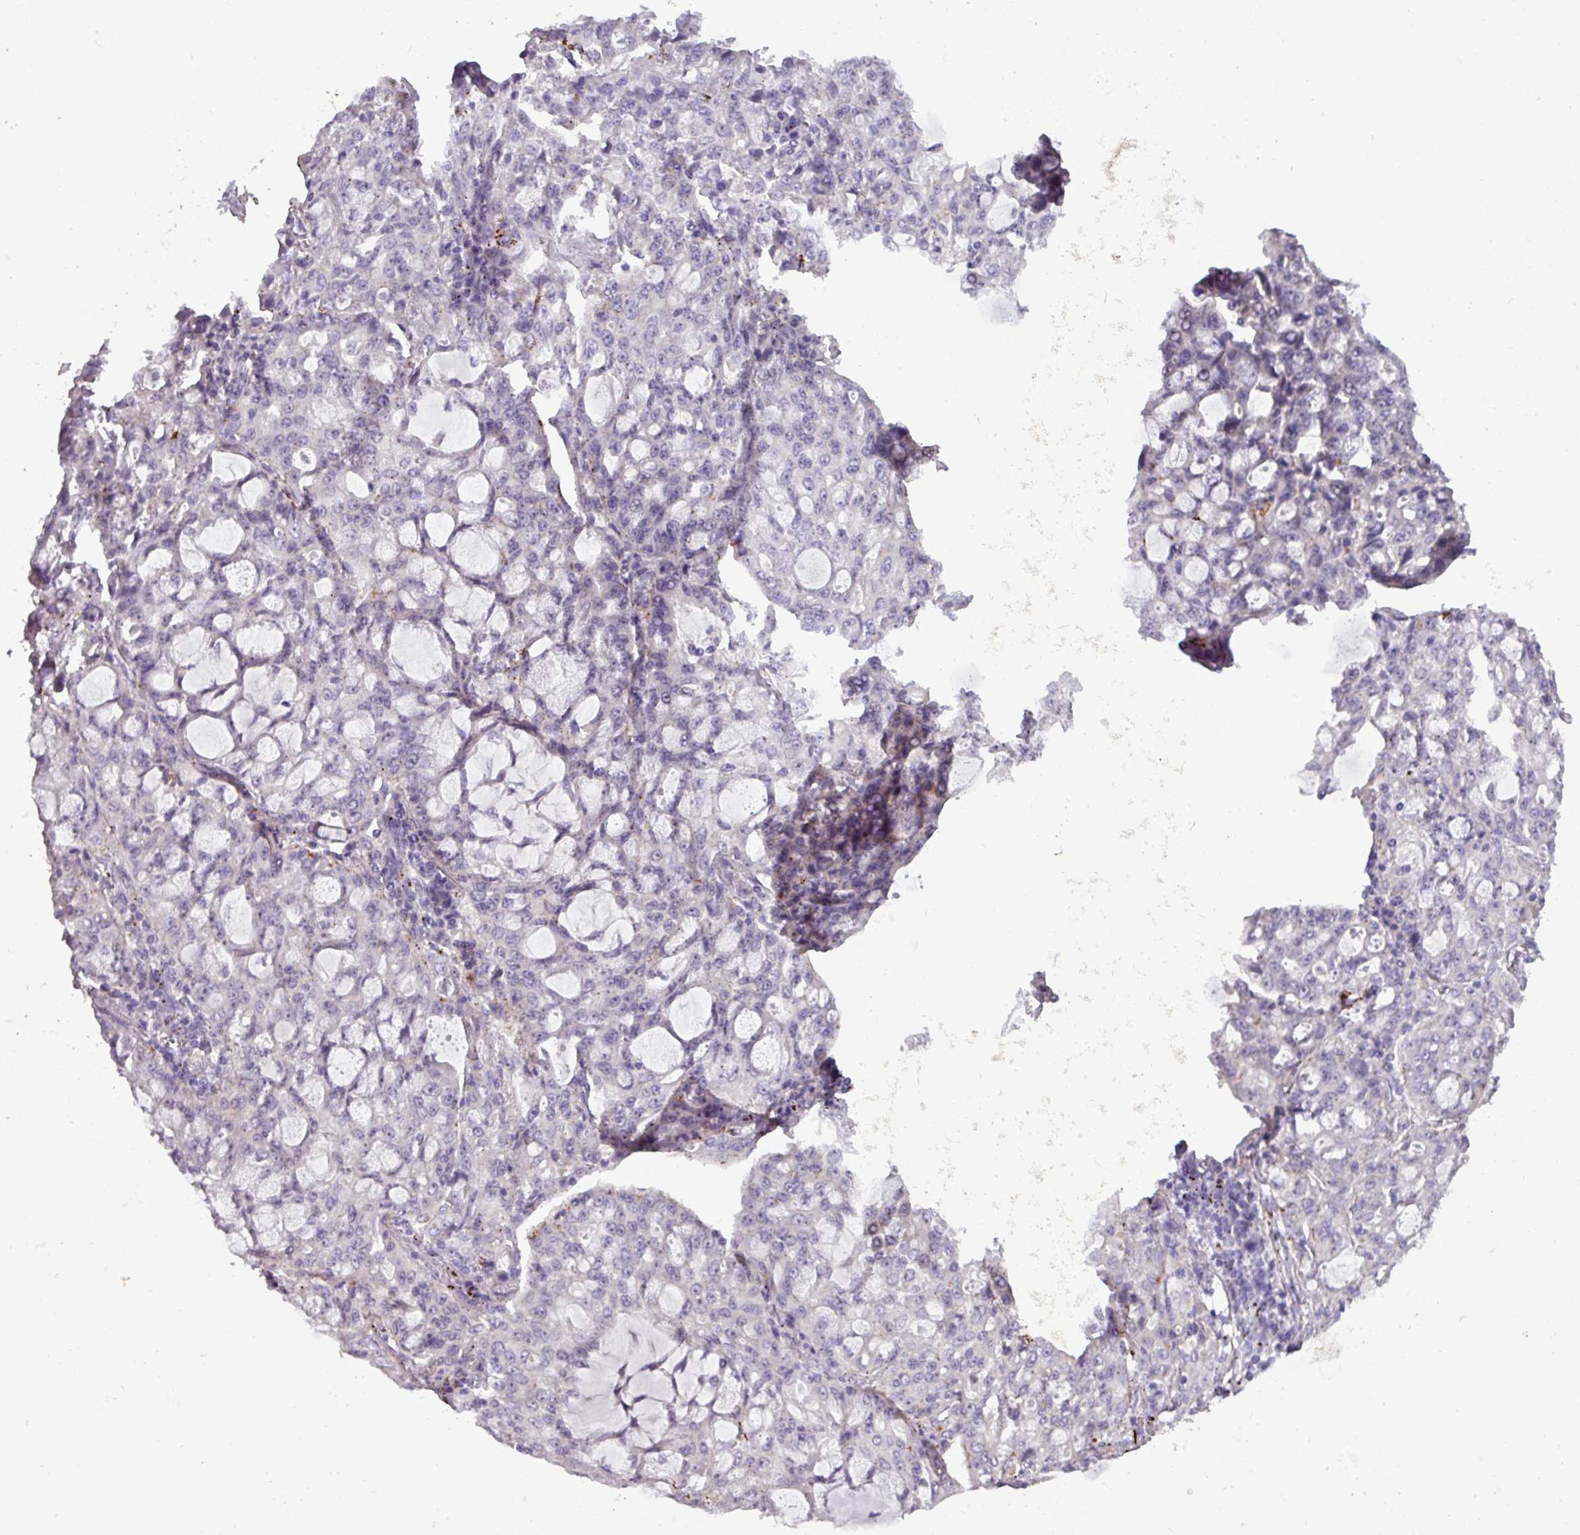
{"staining": {"intensity": "negative", "quantity": "none", "location": "none"}, "tissue": "lung cancer", "cell_type": "Tumor cells", "image_type": "cancer", "snomed": [{"axis": "morphology", "description": "Adenocarcinoma, NOS"}, {"axis": "topography", "description": "Lung"}], "caption": "Immunohistochemistry (IHC) histopathology image of adenocarcinoma (lung) stained for a protein (brown), which reveals no expression in tumor cells.", "gene": "PLIN2", "patient": {"sex": "female", "age": 44}}